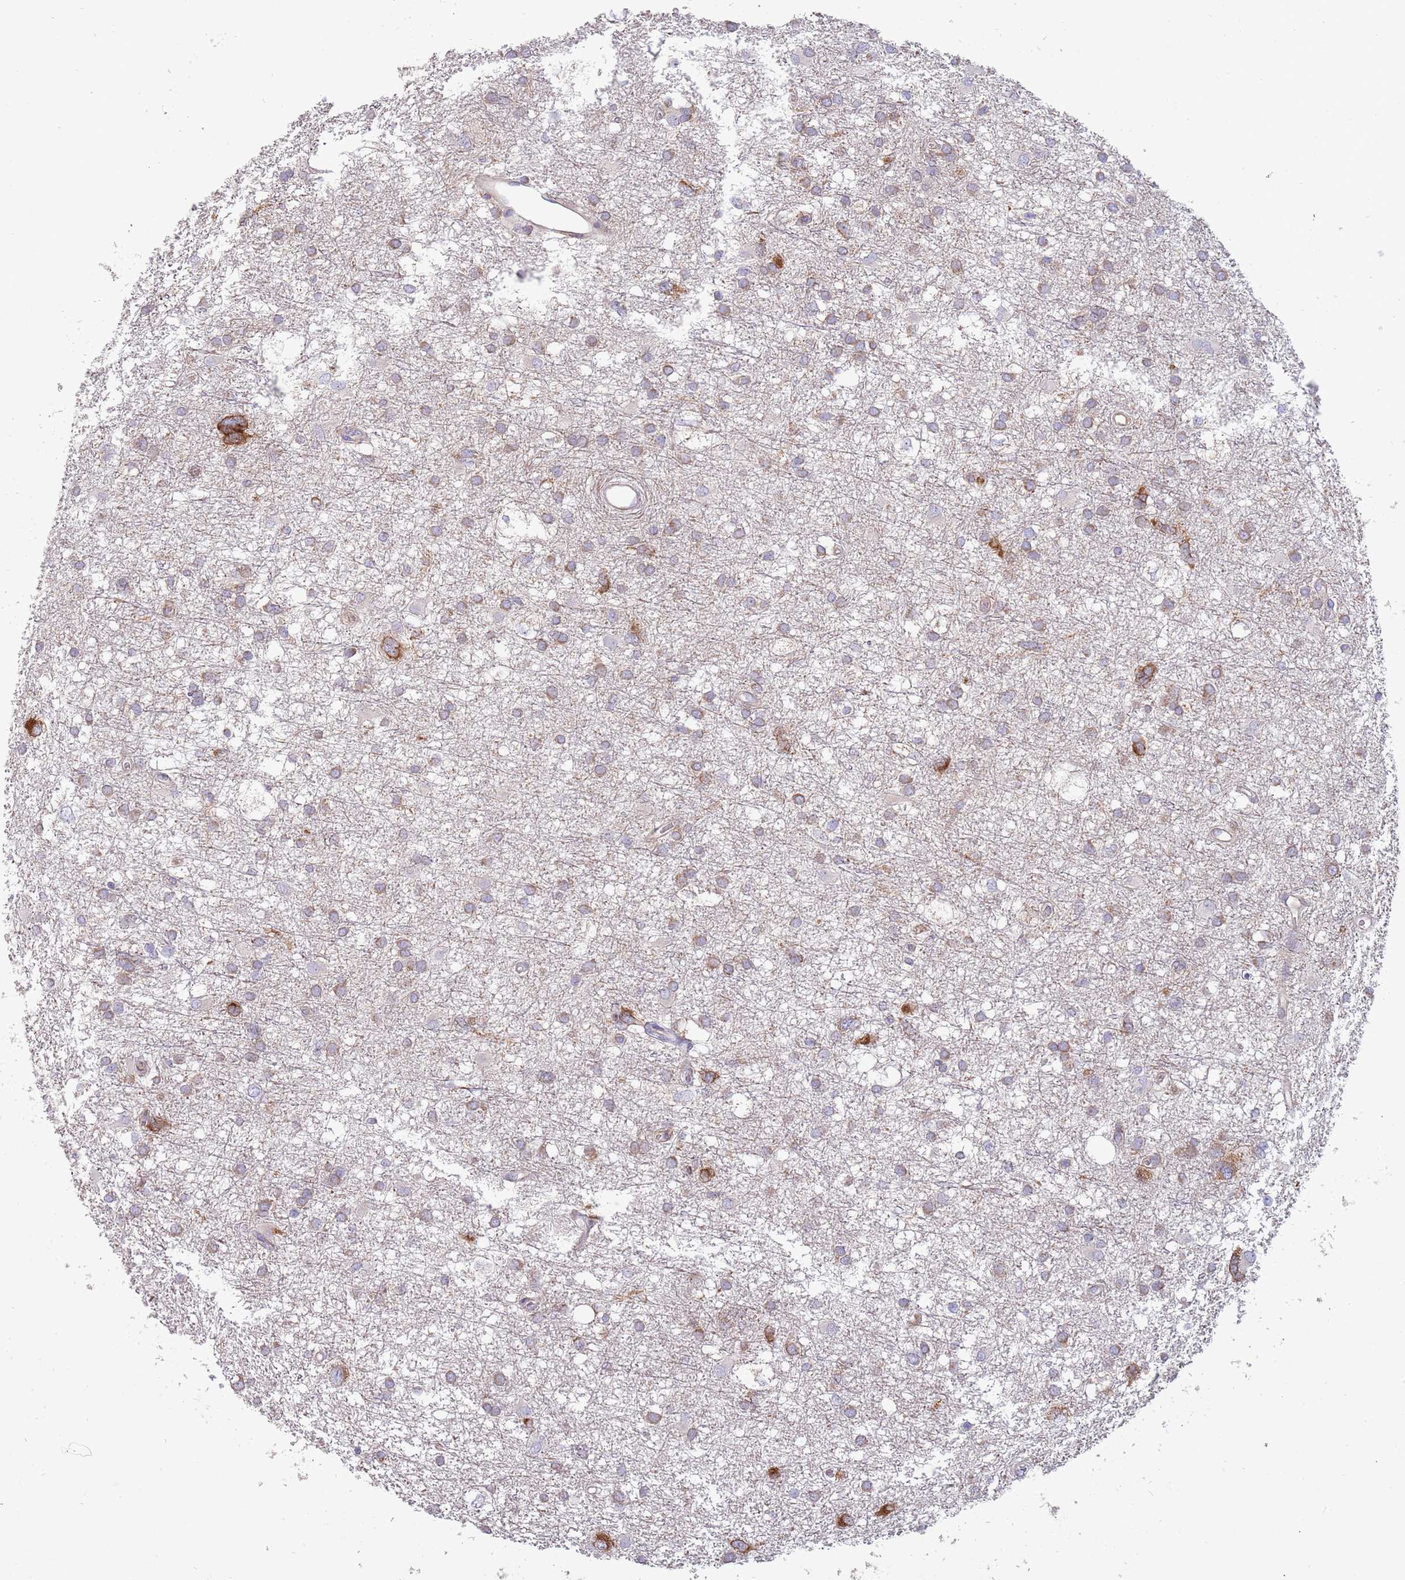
{"staining": {"intensity": "weak", "quantity": "25%-75%", "location": "cytoplasmic/membranous"}, "tissue": "glioma", "cell_type": "Tumor cells", "image_type": "cancer", "snomed": [{"axis": "morphology", "description": "Glioma, malignant, High grade"}, {"axis": "topography", "description": "Brain"}], "caption": "High-magnification brightfield microscopy of malignant high-grade glioma stained with DAB (3,3'-diaminobenzidine) (brown) and counterstained with hematoxylin (blue). tumor cells exhibit weak cytoplasmic/membranous staining is identified in about25%-75% of cells.", "gene": "ARMCX6", "patient": {"sex": "male", "age": 61}}